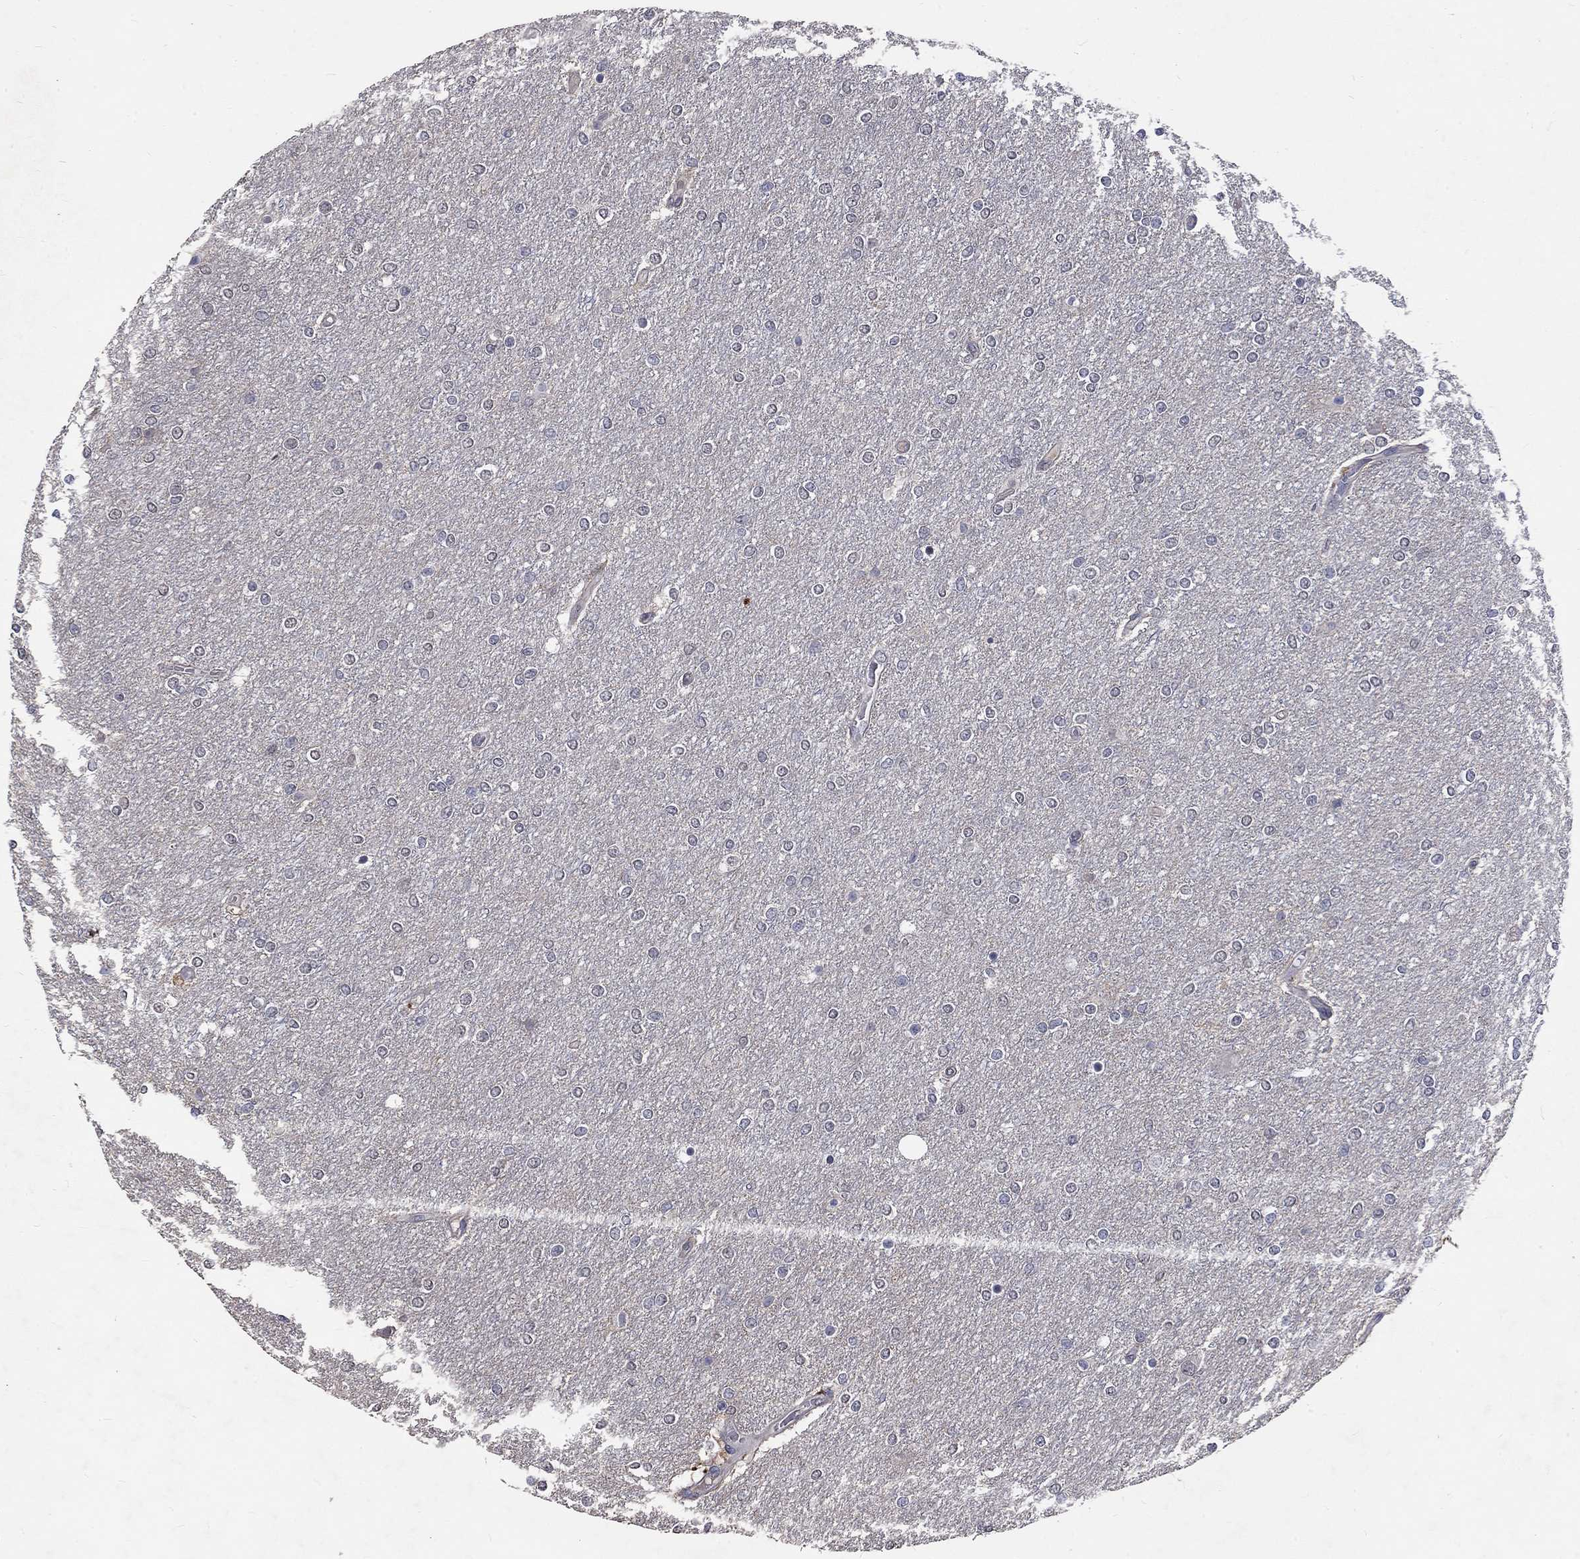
{"staining": {"intensity": "negative", "quantity": "none", "location": "none"}, "tissue": "glioma", "cell_type": "Tumor cells", "image_type": "cancer", "snomed": [{"axis": "morphology", "description": "Glioma, malignant, High grade"}, {"axis": "topography", "description": "Brain"}], "caption": "High power microscopy image of an immunohistochemistry (IHC) photomicrograph of glioma, revealing no significant staining in tumor cells. (DAB immunohistochemistry (IHC) visualized using brightfield microscopy, high magnification).", "gene": "CHST5", "patient": {"sex": "female", "age": 61}}